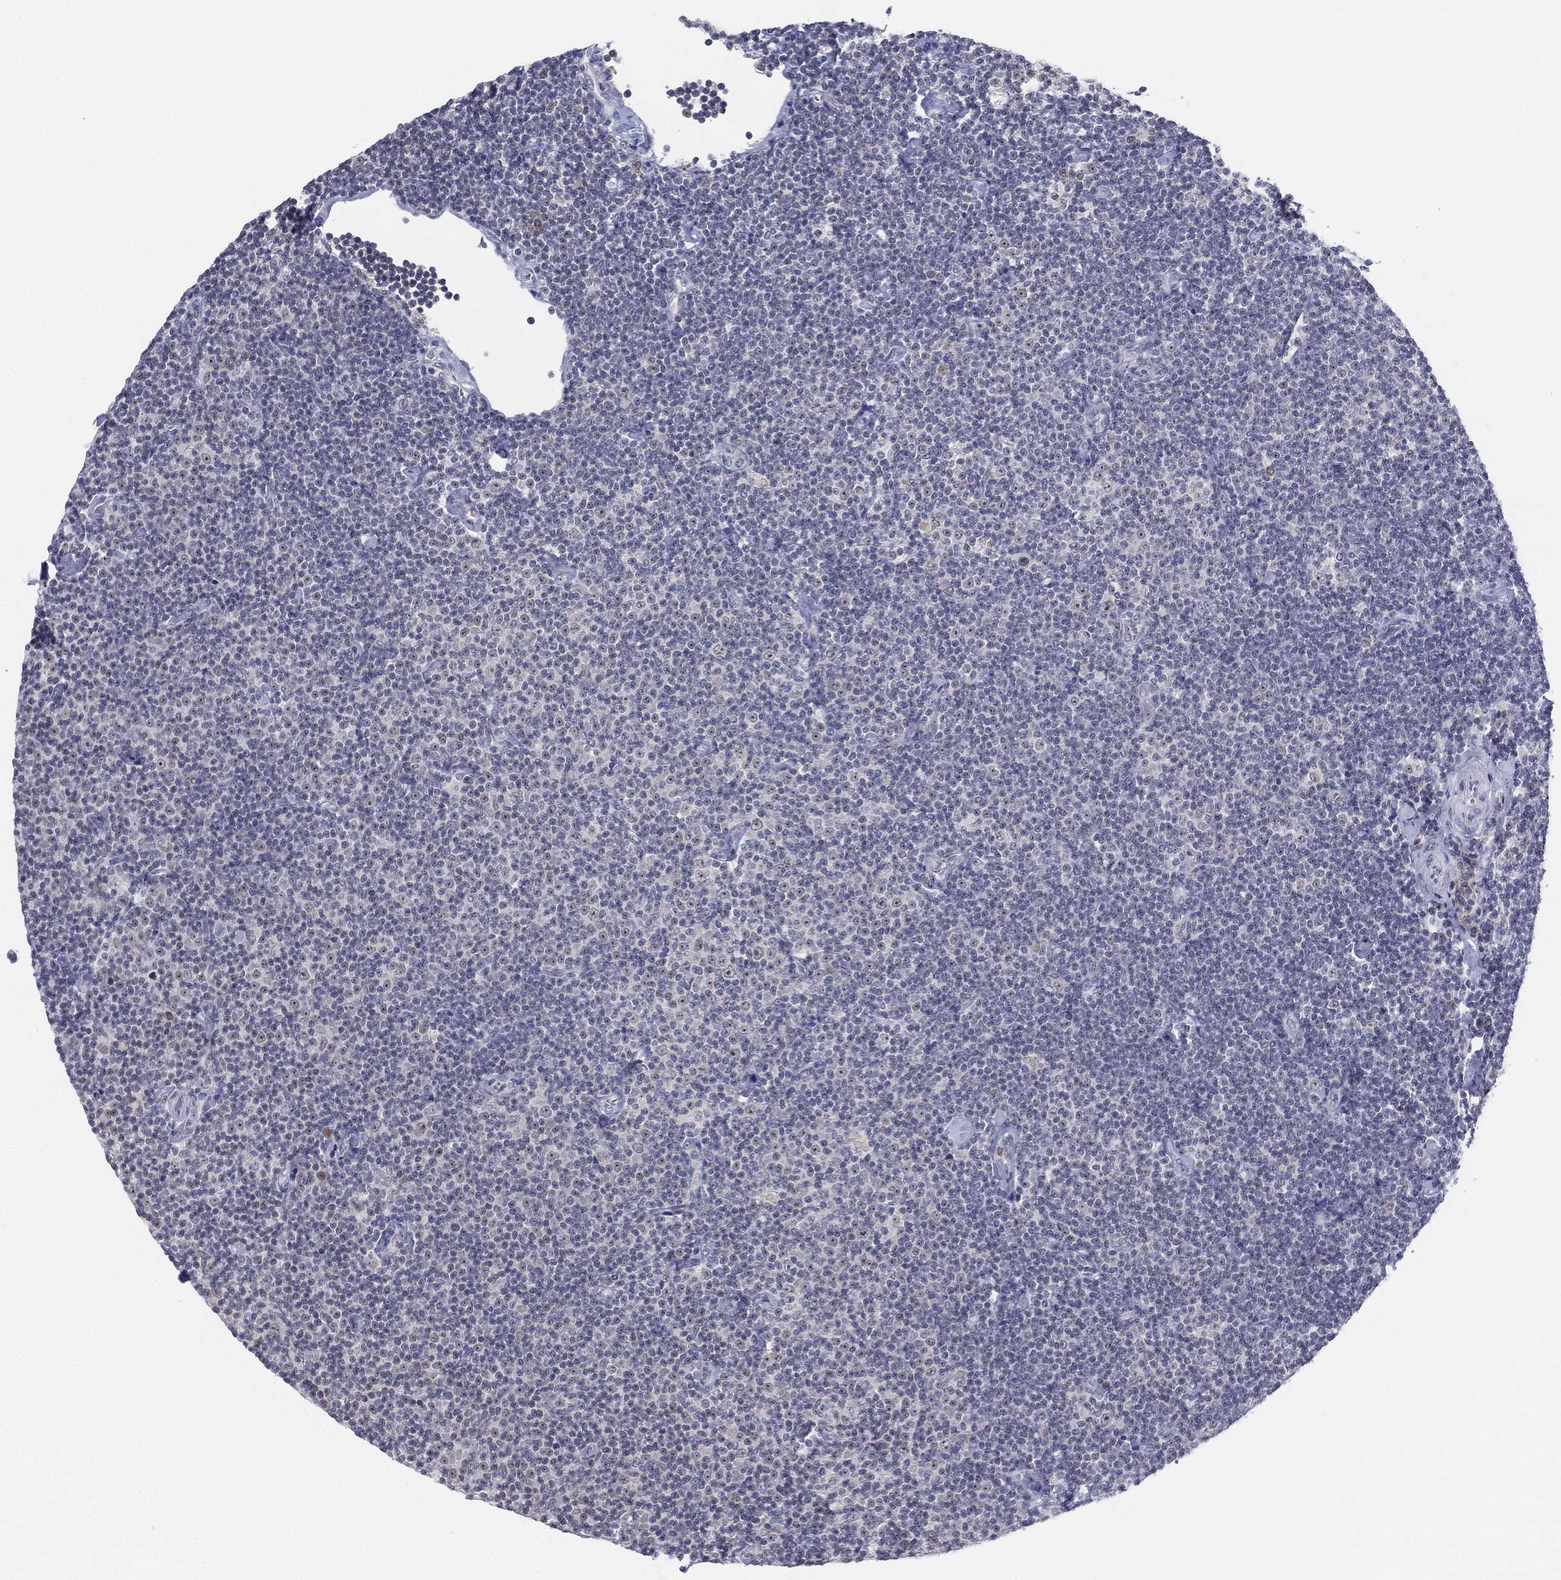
{"staining": {"intensity": "negative", "quantity": "none", "location": "none"}, "tissue": "lymphoma", "cell_type": "Tumor cells", "image_type": "cancer", "snomed": [{"axis": "morphology", "description": "Malignant lymphoma, non-Hodgkin's type, Low grade"}, {"axis": "topography", "description": "Lymph node"}], "caption": "High magnification brightfield microscopy of lymphoma stained with DAB (brown) and counterstained with hematoxylin (blue): tumor cells show no significant expression.", "gene": "MS4A8", "patient": {"sex": "male", "age": 81}}